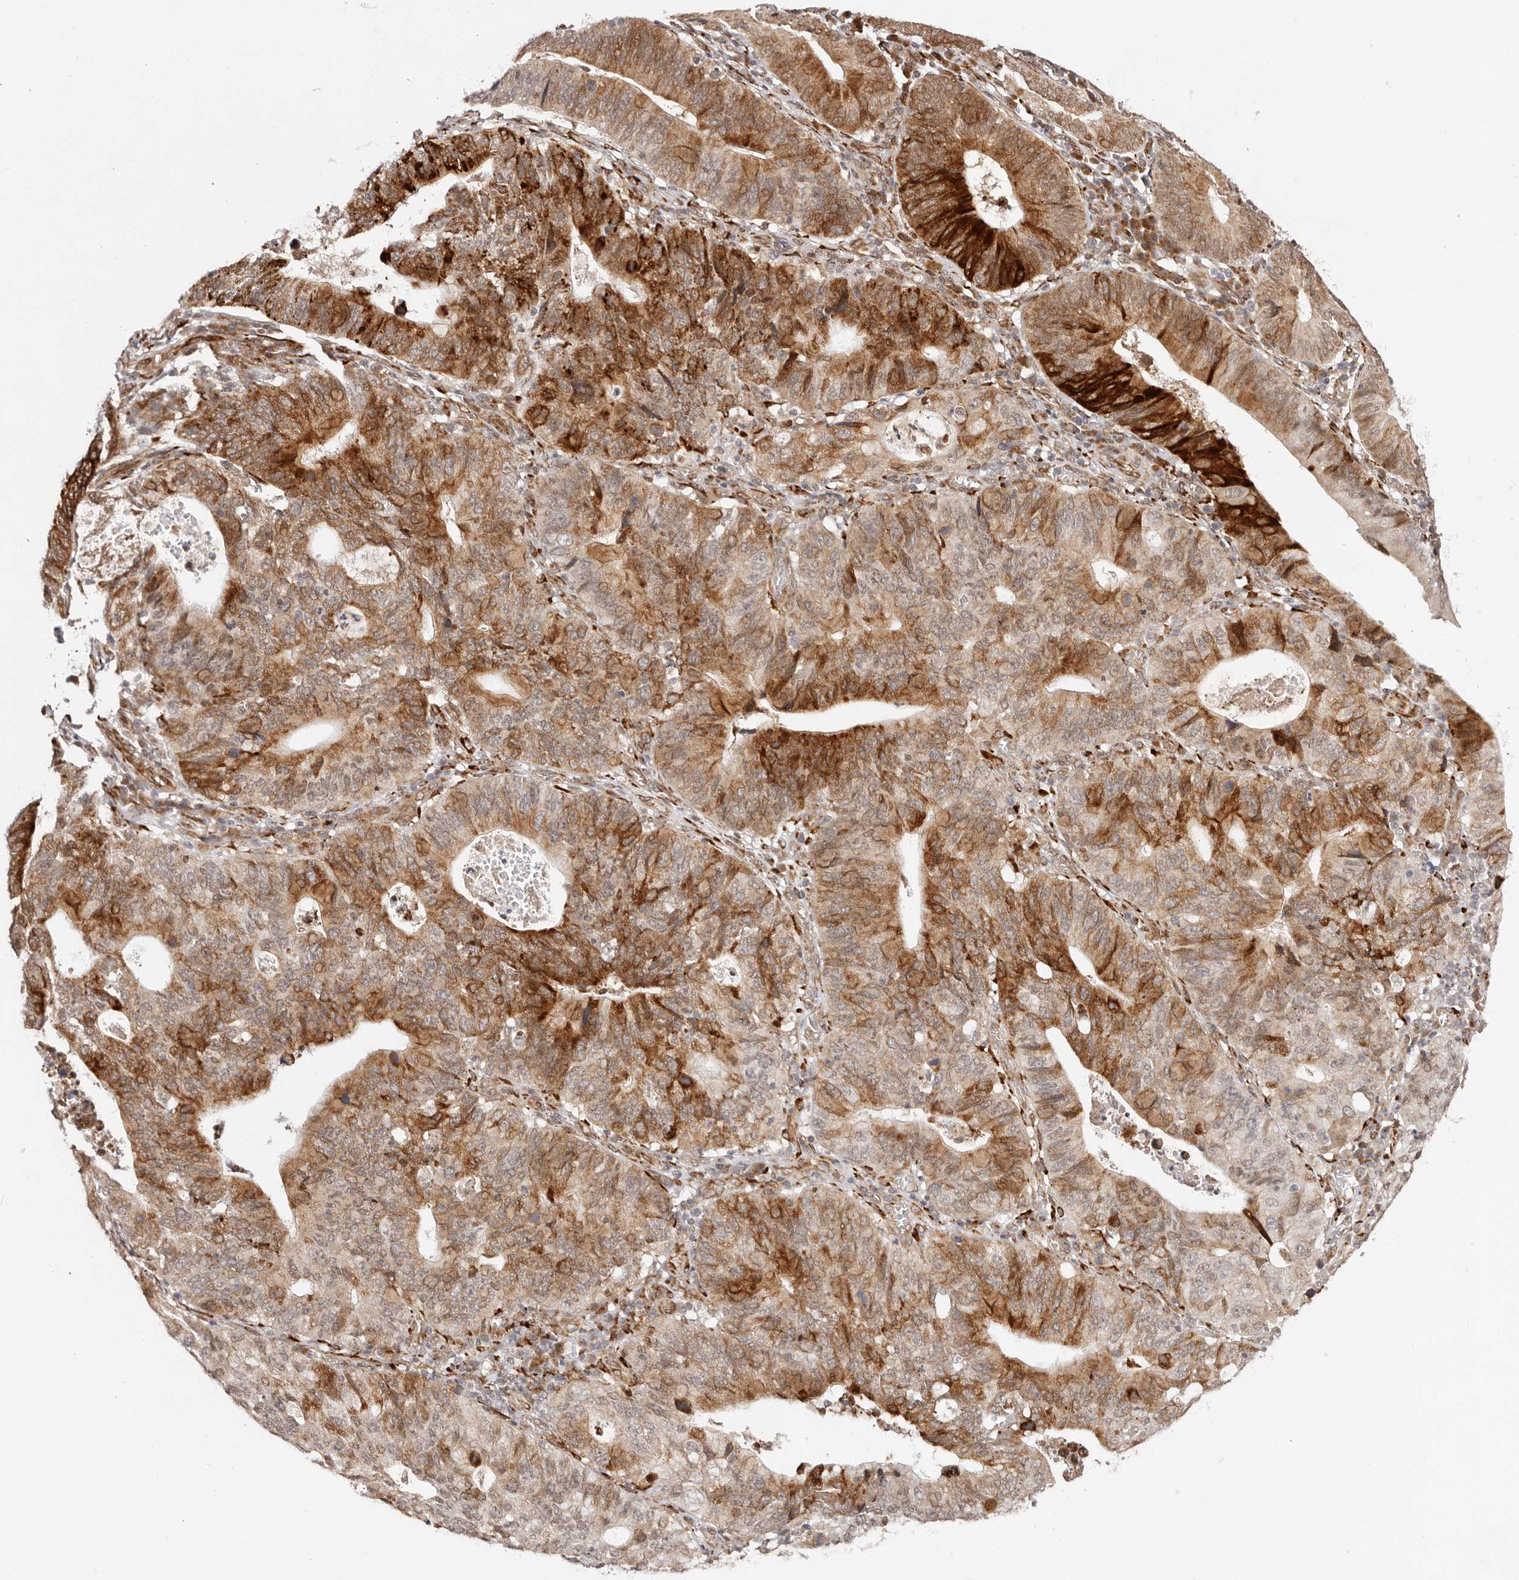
{"staining": {"intensity": "strong", "quantity": ">75%", "location": "cytoplasmic/membranous"}, "tissue": "stomach cancer", "cell_type": "Tumor cells", "image_type": "cancer", "snomed": [{"axis": "morphology", "description": "Adenocarcinoma, NOS"}, {"axis": "topography", "description": "Stomach"}], "caption": "Adenocarcinoma (stomach) stained for a protein (brown) exhibits strong cytoplasmic/membranous positive expression in about >75% of tumor cells.", "gene": "BCL2L15", "patient": {"sex": "male", "age": 59}}